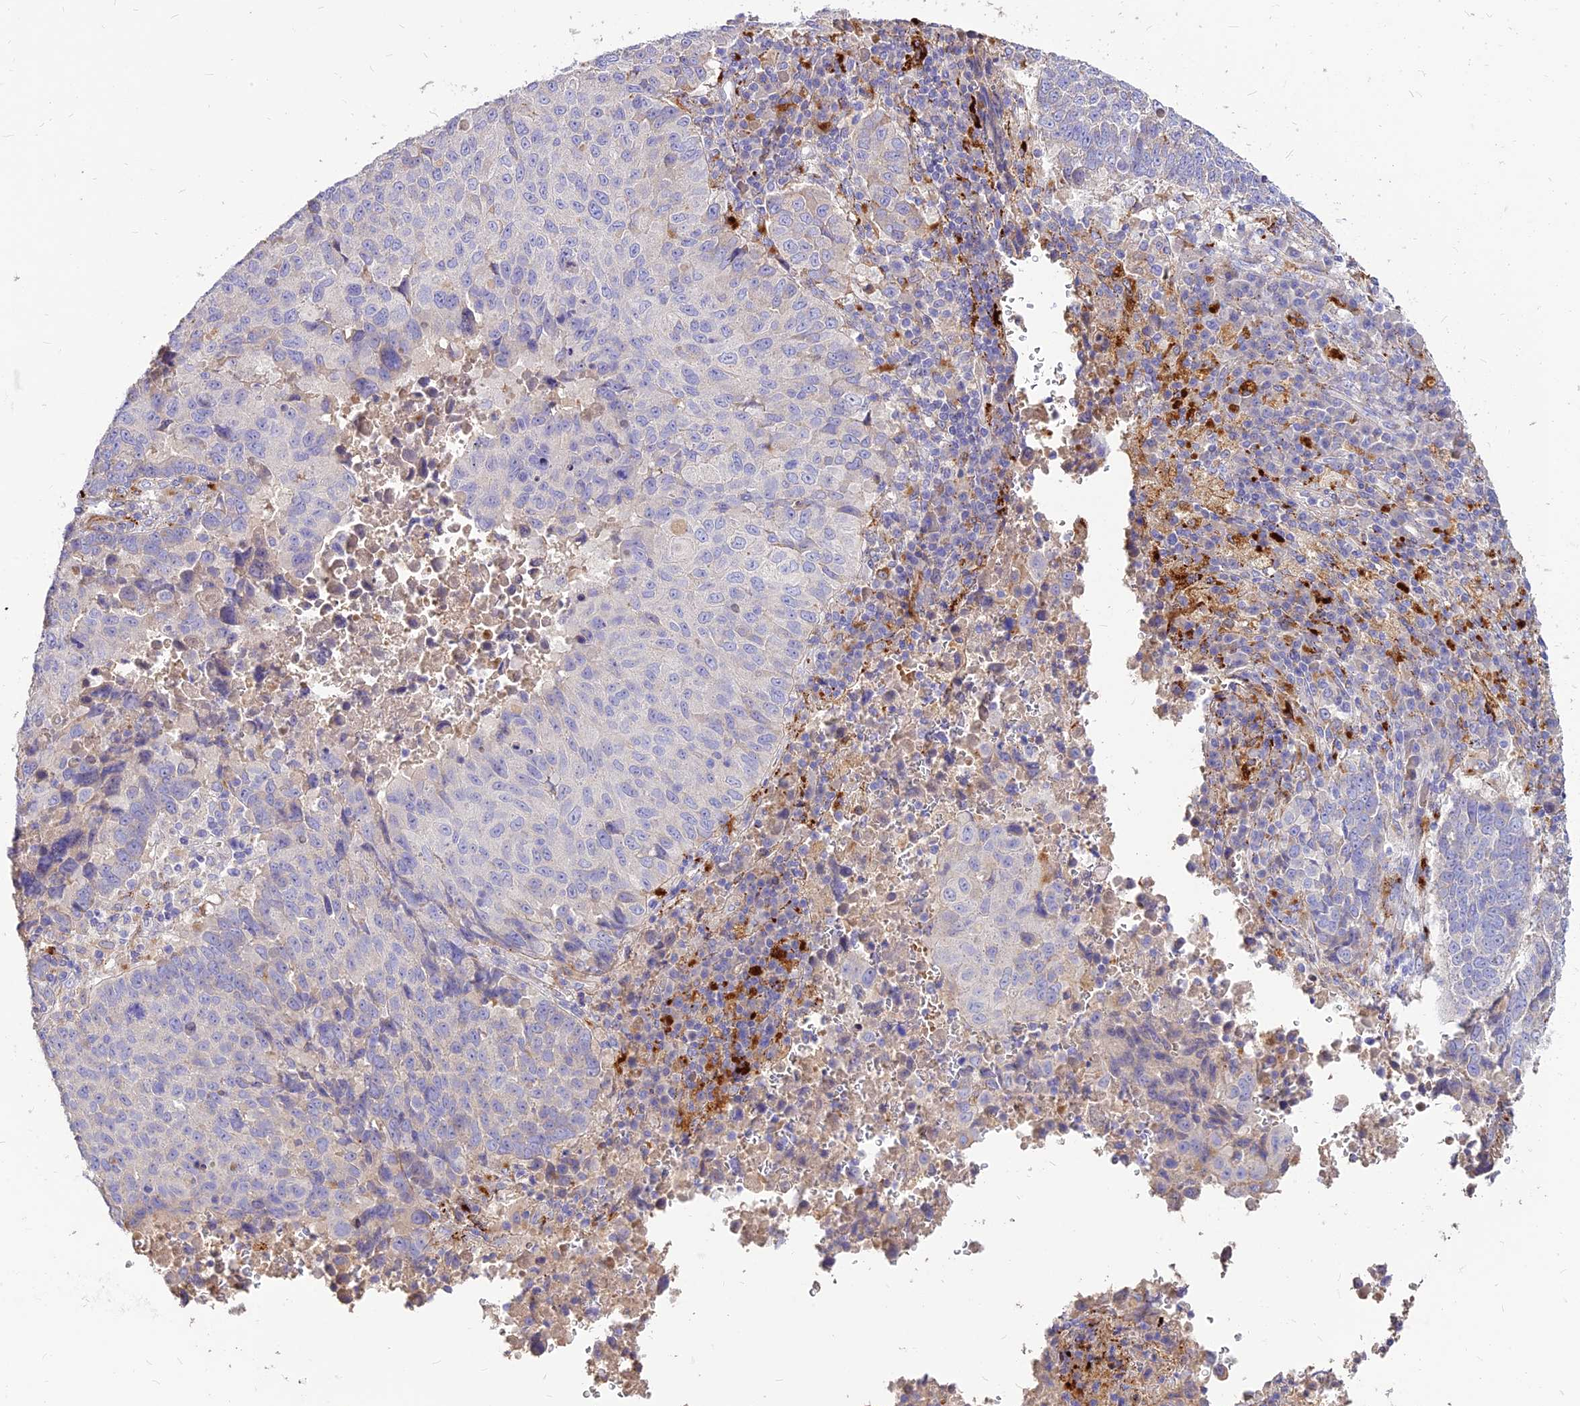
{"staining": {"intensity": "negative", "quantity": "none", "location": "none"}, "tissue": "lung cancer", "cell_type": "Tumor cells", "image_type": "cancer", "snomed": [{"axis": "morphology", "description": "Squamous cell carcinoma, NOS"}, {"axis": "topography", "description": "Lung"}], "caption": "Protein analysis of lung cancer reveals no significant staining in tumor cells.", "gene": "RIMOC1", "patient": {"sex": "male", "age": 73}}